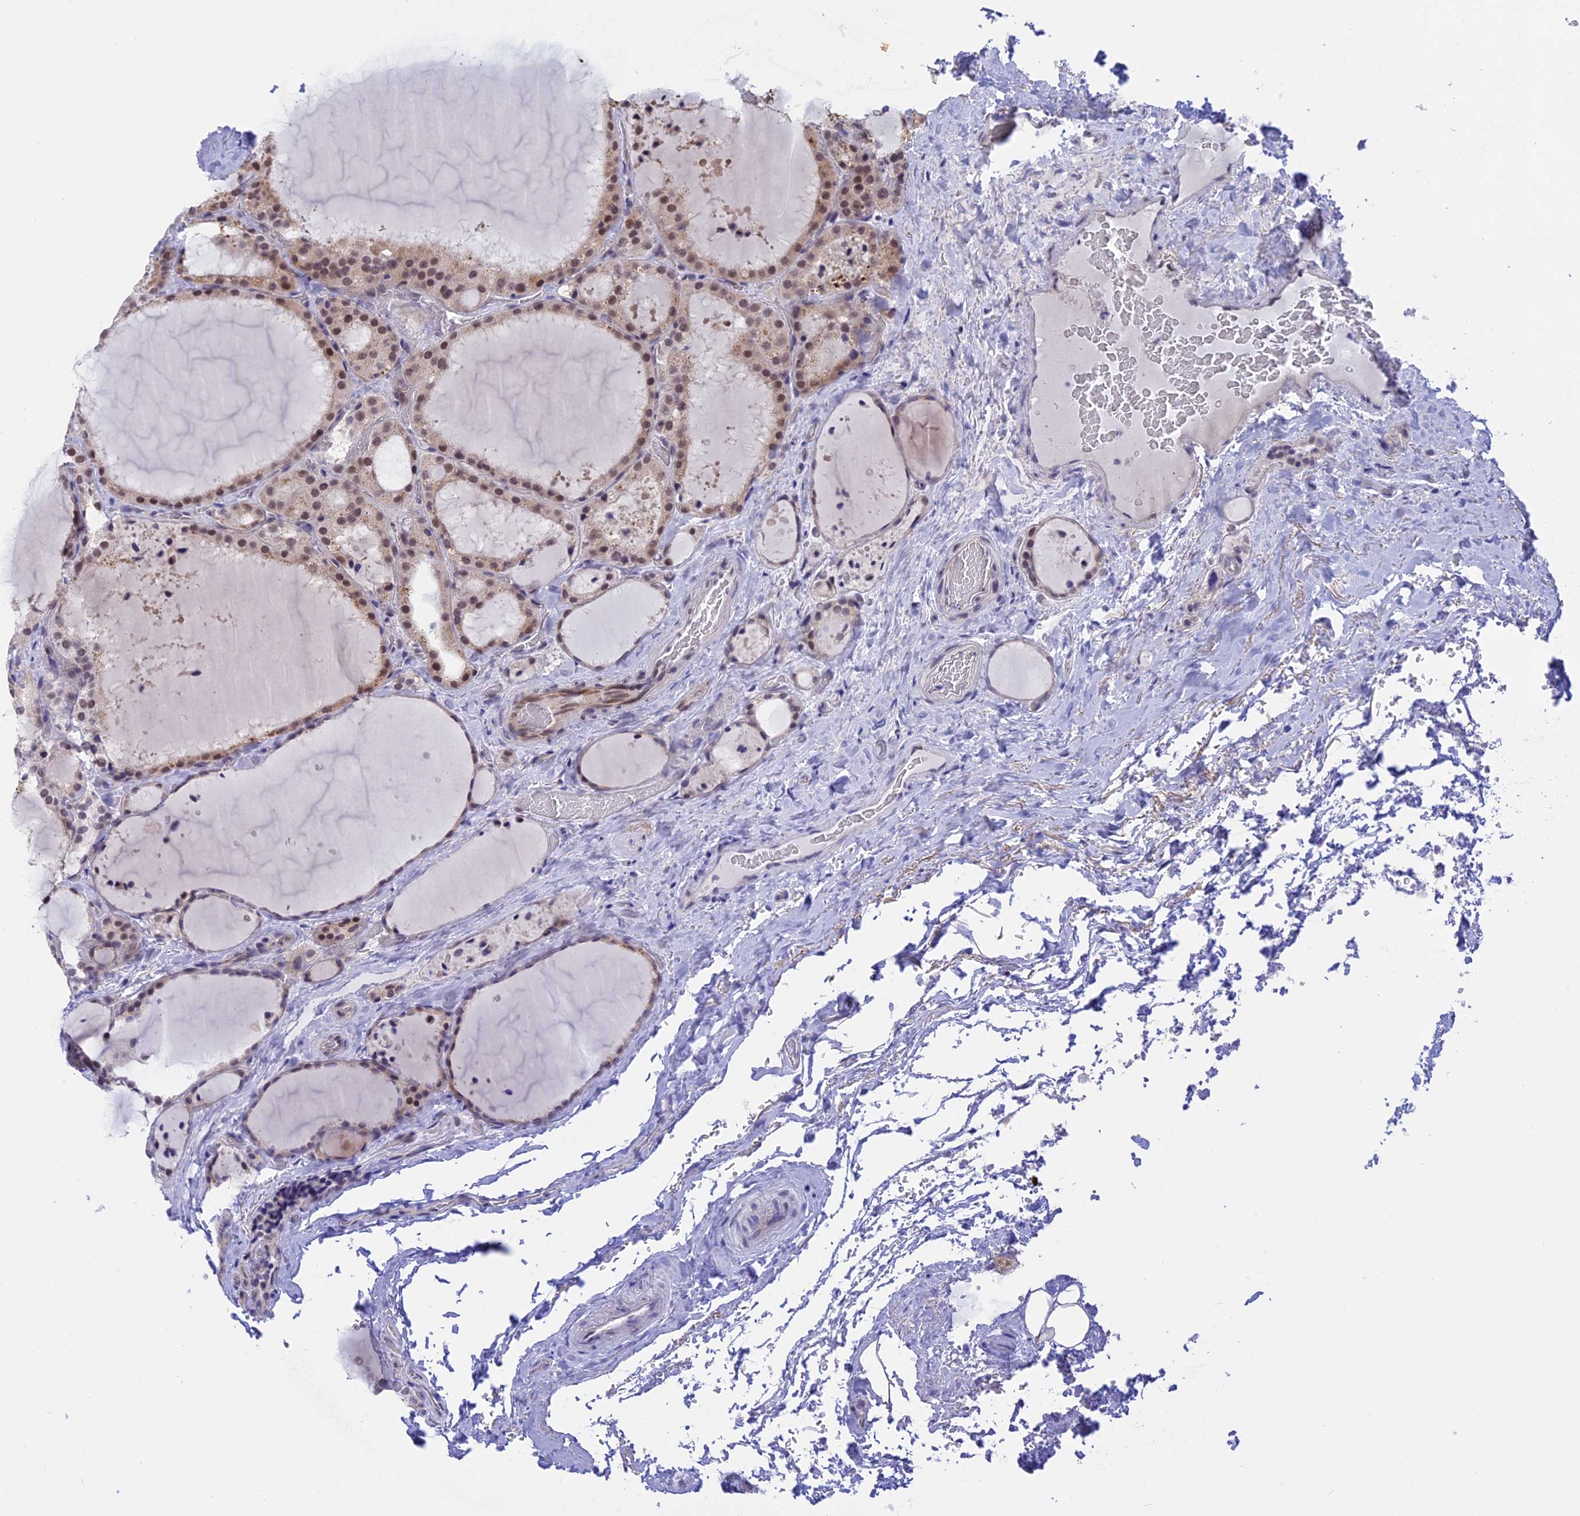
{"staining": {"intensity": "moderate", "quantity": "25%-75%", "location": "cytoplasmic/membranous,nuclear"}, "tissue": "thyroid cancer", "cell_type": "Tumor cells", "image_type": "cancer", "snomed": [{"axis": "morphology", "description": "Papillary adenocarcinoma, NOS"}, {"axis": "topography", "description": "Thyroid gland"}], "caption": "Thyroid cancer (papillary adenocarcinoma) stained with immunohistochemistry reveals moderate cytoplasmic/membranous and nuclear expression in approximately 25%-75% of tumor cells.", "gene": "POLR2C", "patient": {"sex": "male", "age": 77}}